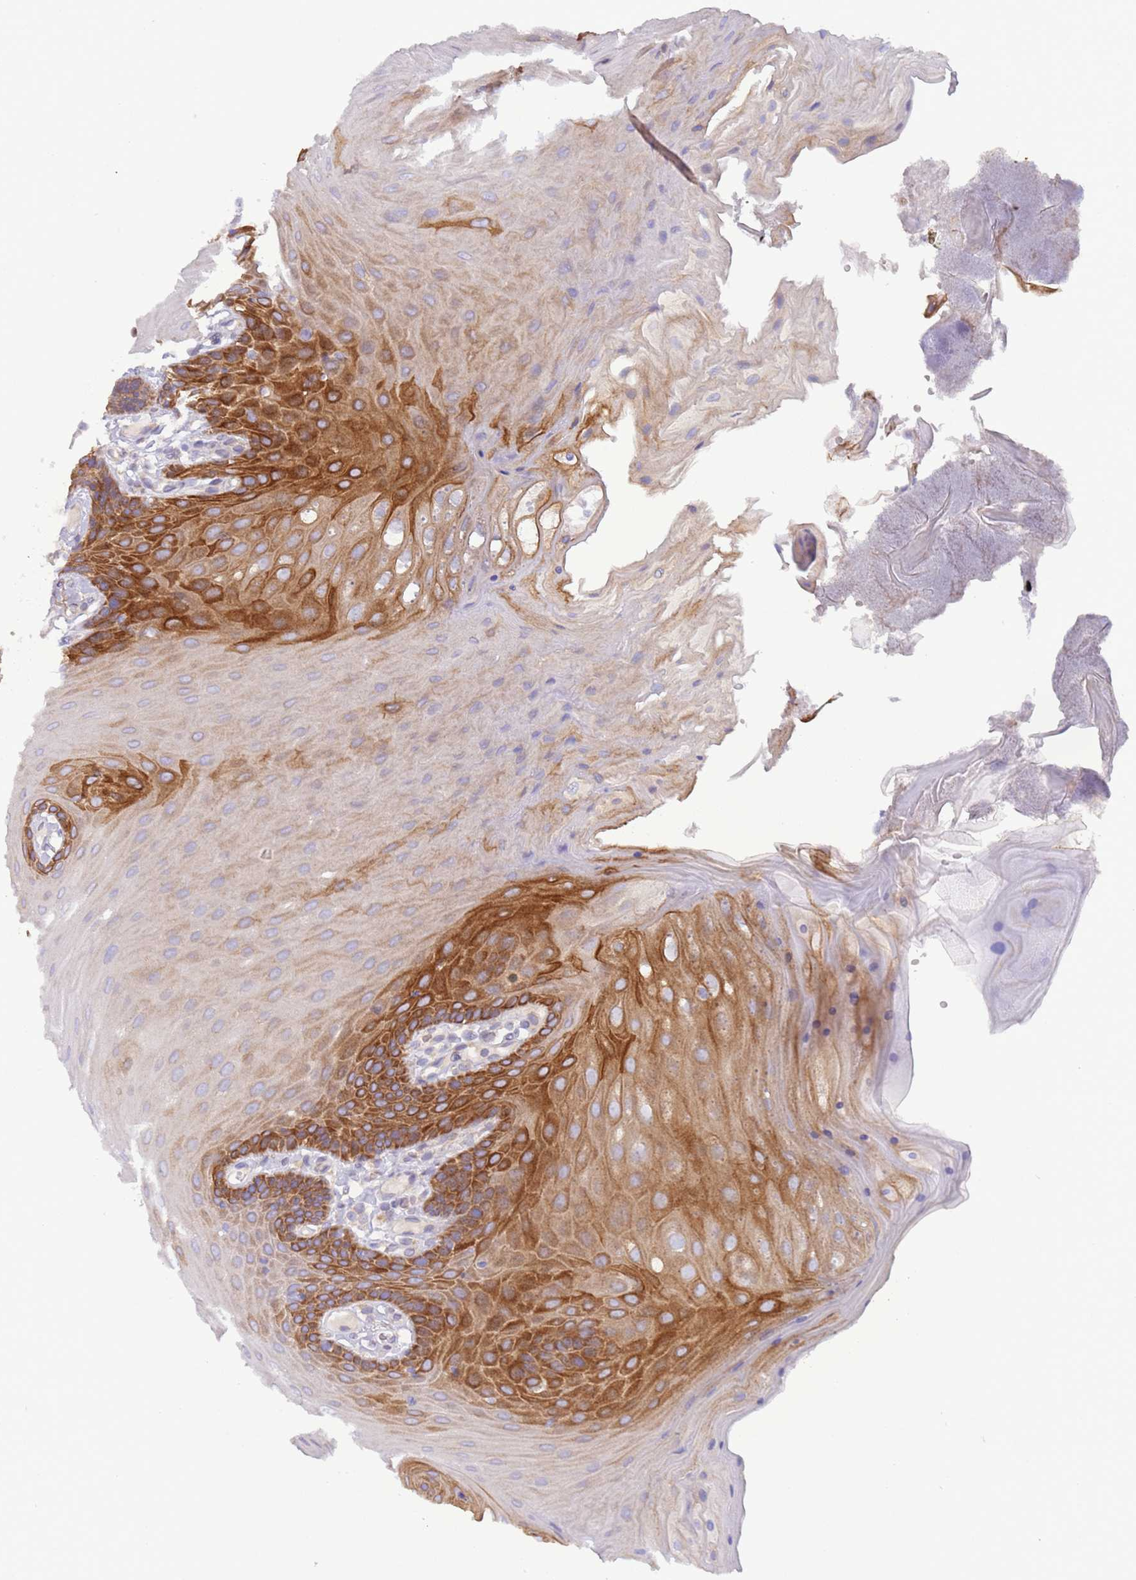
{"staining": {"intensity": "strong", "quantity": "25%-75%", "location": "cytoplasmic/membranous"}, "tissue": "oral mucosa", "cell_type": "Squamous epithelial cells", "image_type": "normal", "snomed": [{"axis": "morphology", "description": "Normal tissue, NOS"}, {"axis": "morphology", "description": "Squamous cell carcinoma, NOS"}, {"axis": "topography", "description": "Skeletal muscle"}, {"axis": "topography", "description": "Oral tissue"}, {"axis": "topography", "description": "Salivary gland"}, {"axis": "topography", "description": "Head-Neck"}], "caption": "A high amount of strong cytoplasmic/membranous positivity is appreciated in about 25%-75% of squamous epithelial cells in benign oral mucosa.", "gene": "UQCRQ", "patient": {"sex": "male", "age": 54}}